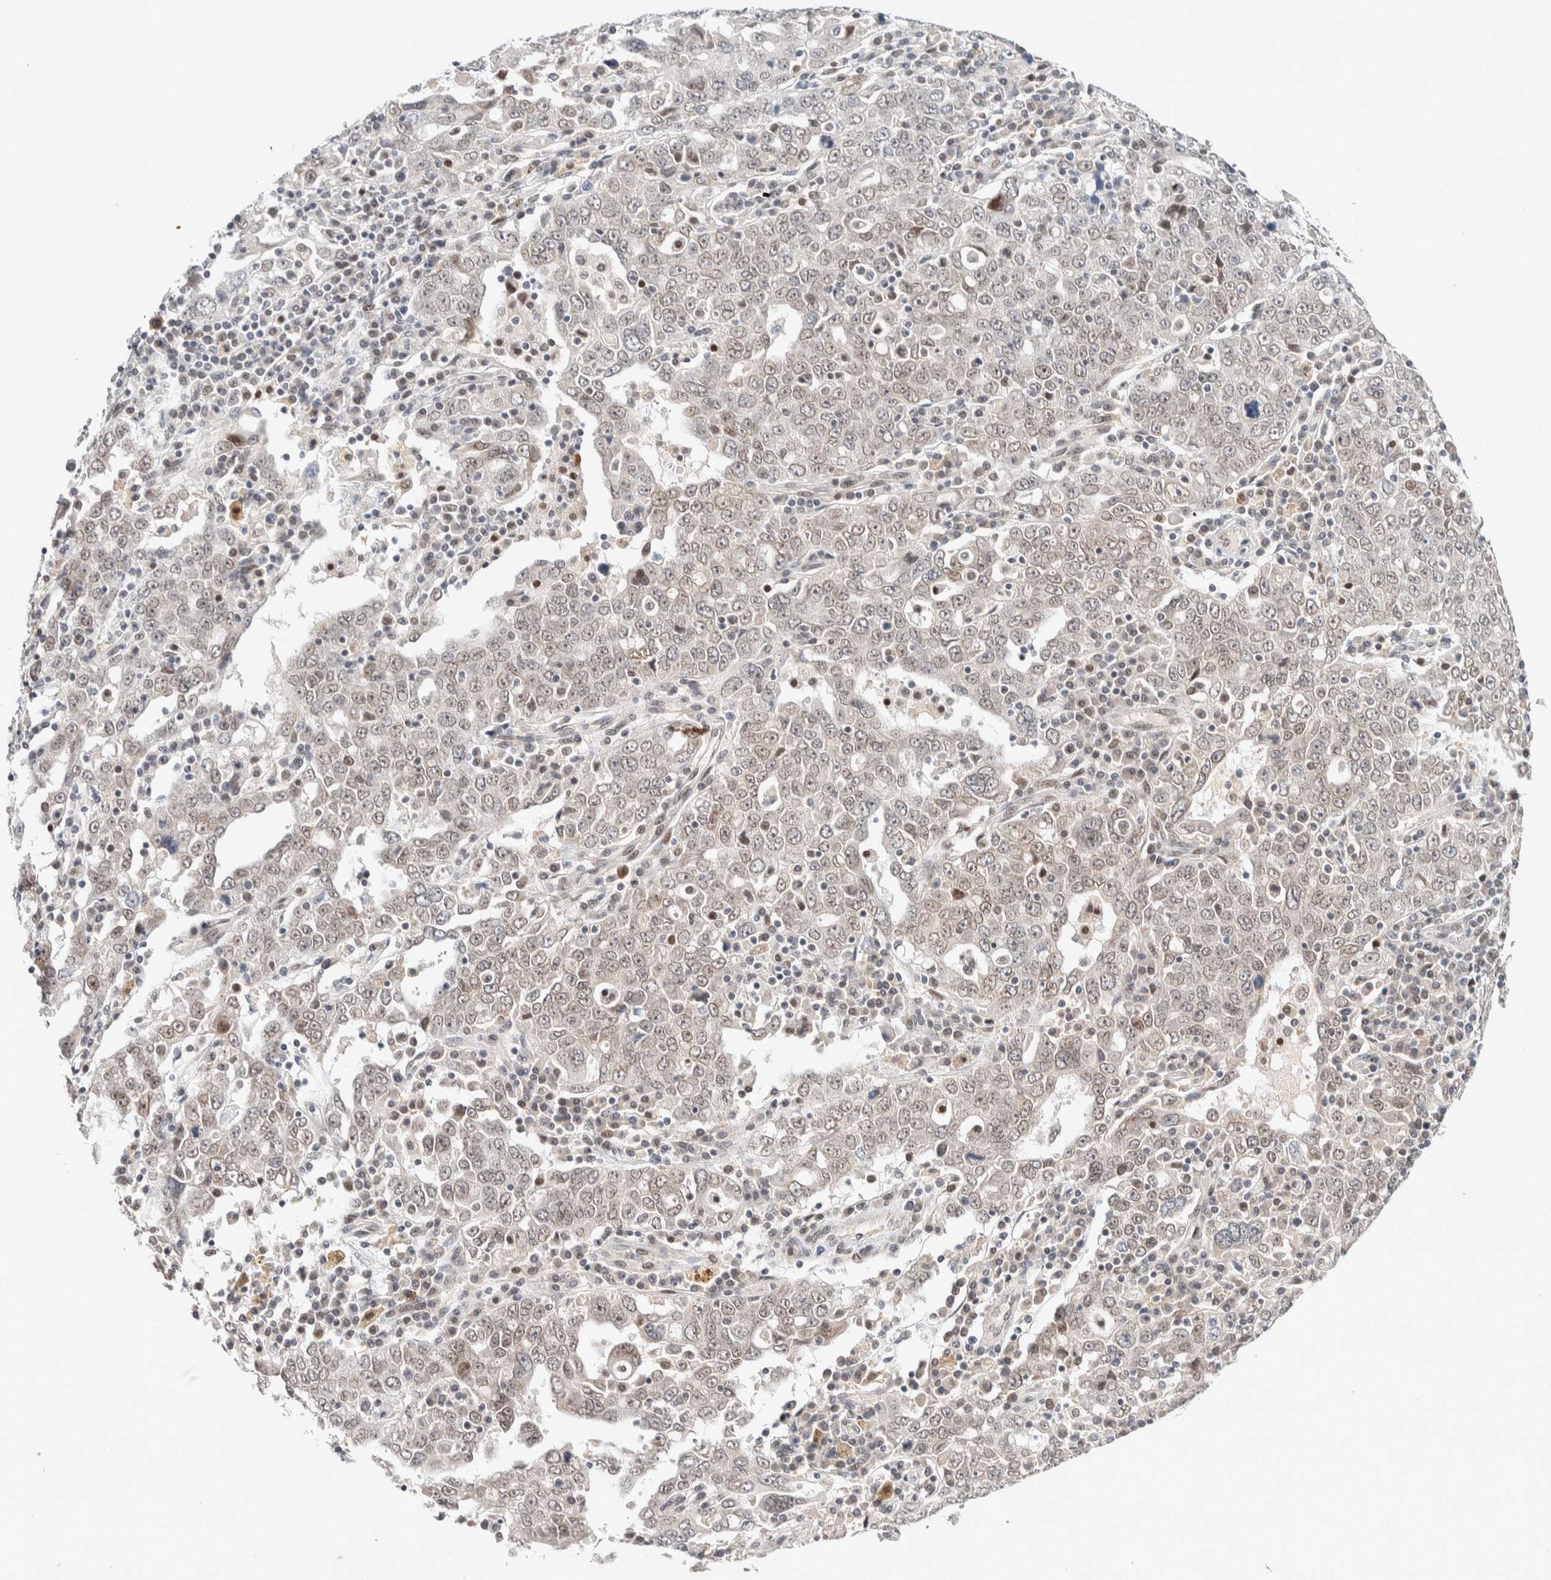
{"staining": {"intensity": "weak", "quantity": ">75%", "location": "cytoplasmic/membranous,nuclear"}, "tissue": "ovarian cancer", "cell_type": "Tumor cells", "image_type": "cancer", "snomed": [{"axis": "morphology", "description": "Carcinoma, endometroid"}, {"axis": "topography", "description": "Ovary"}], "caption": "Human endometroid carcinoma (ovarian) stained with a brown dye shows weak cytoplasmic/membranous and nuclear positive positivity in about >75% of tumor cells.", "gene": "CRAT", "patient": {"sex": "female", "age": 62}}